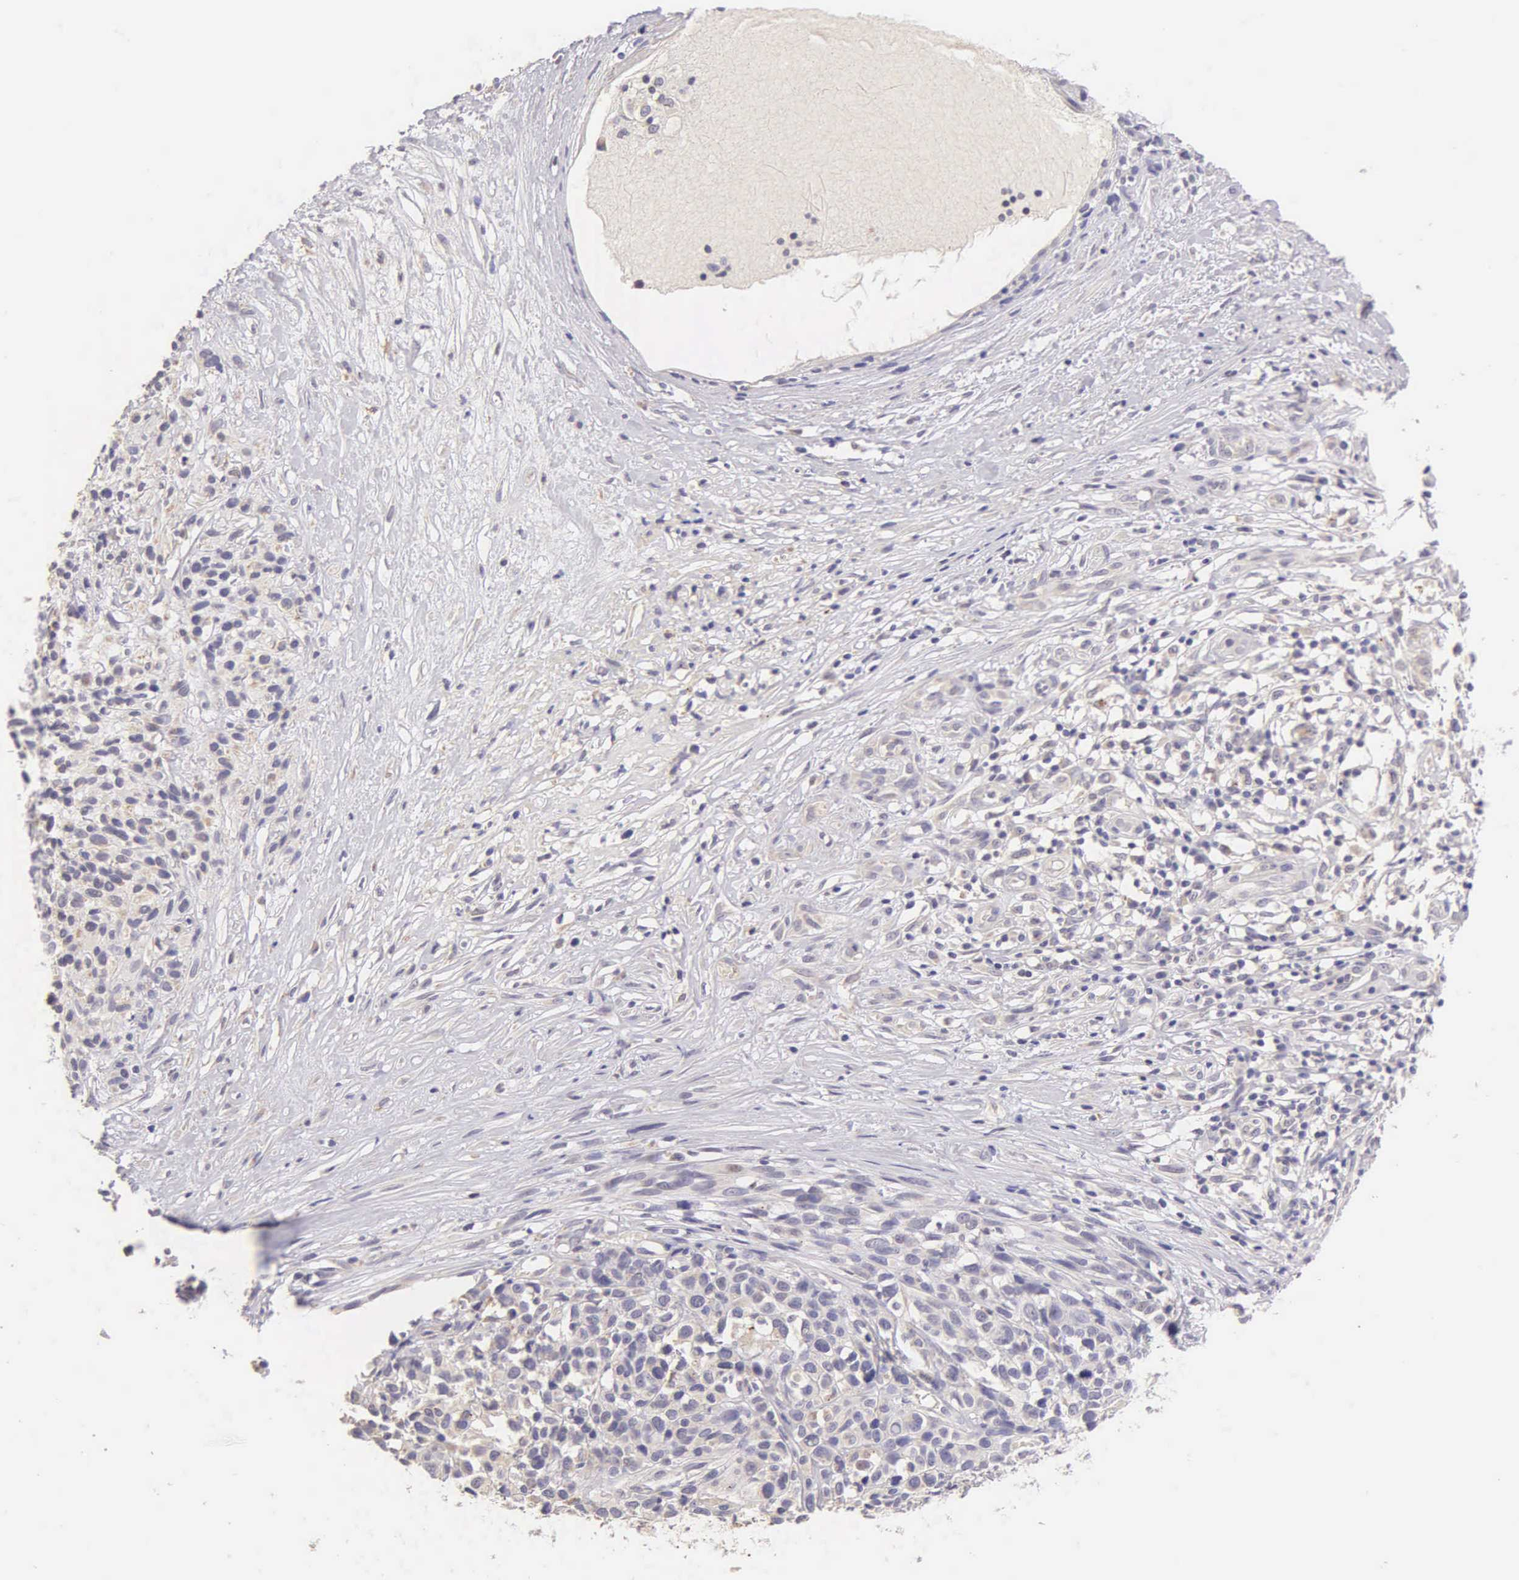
{"staining": {"intensity": "negative", "quantity": "none", "location": "none"}, "tissue": "melanoma", "cell_type": "Tumor cells", "image_type": "cancer", "snomed": [{"axis": "morphology", "description": "Malignant melanoma, NOS"}, {"axis": "topography", "description": "Skin"}], "caption": "Human malignant melanoma stained for a protein using IHC shows no positivity in tumor cells.", "gene": "ESR1", "patient": {"sex": "female", "age": 85}}